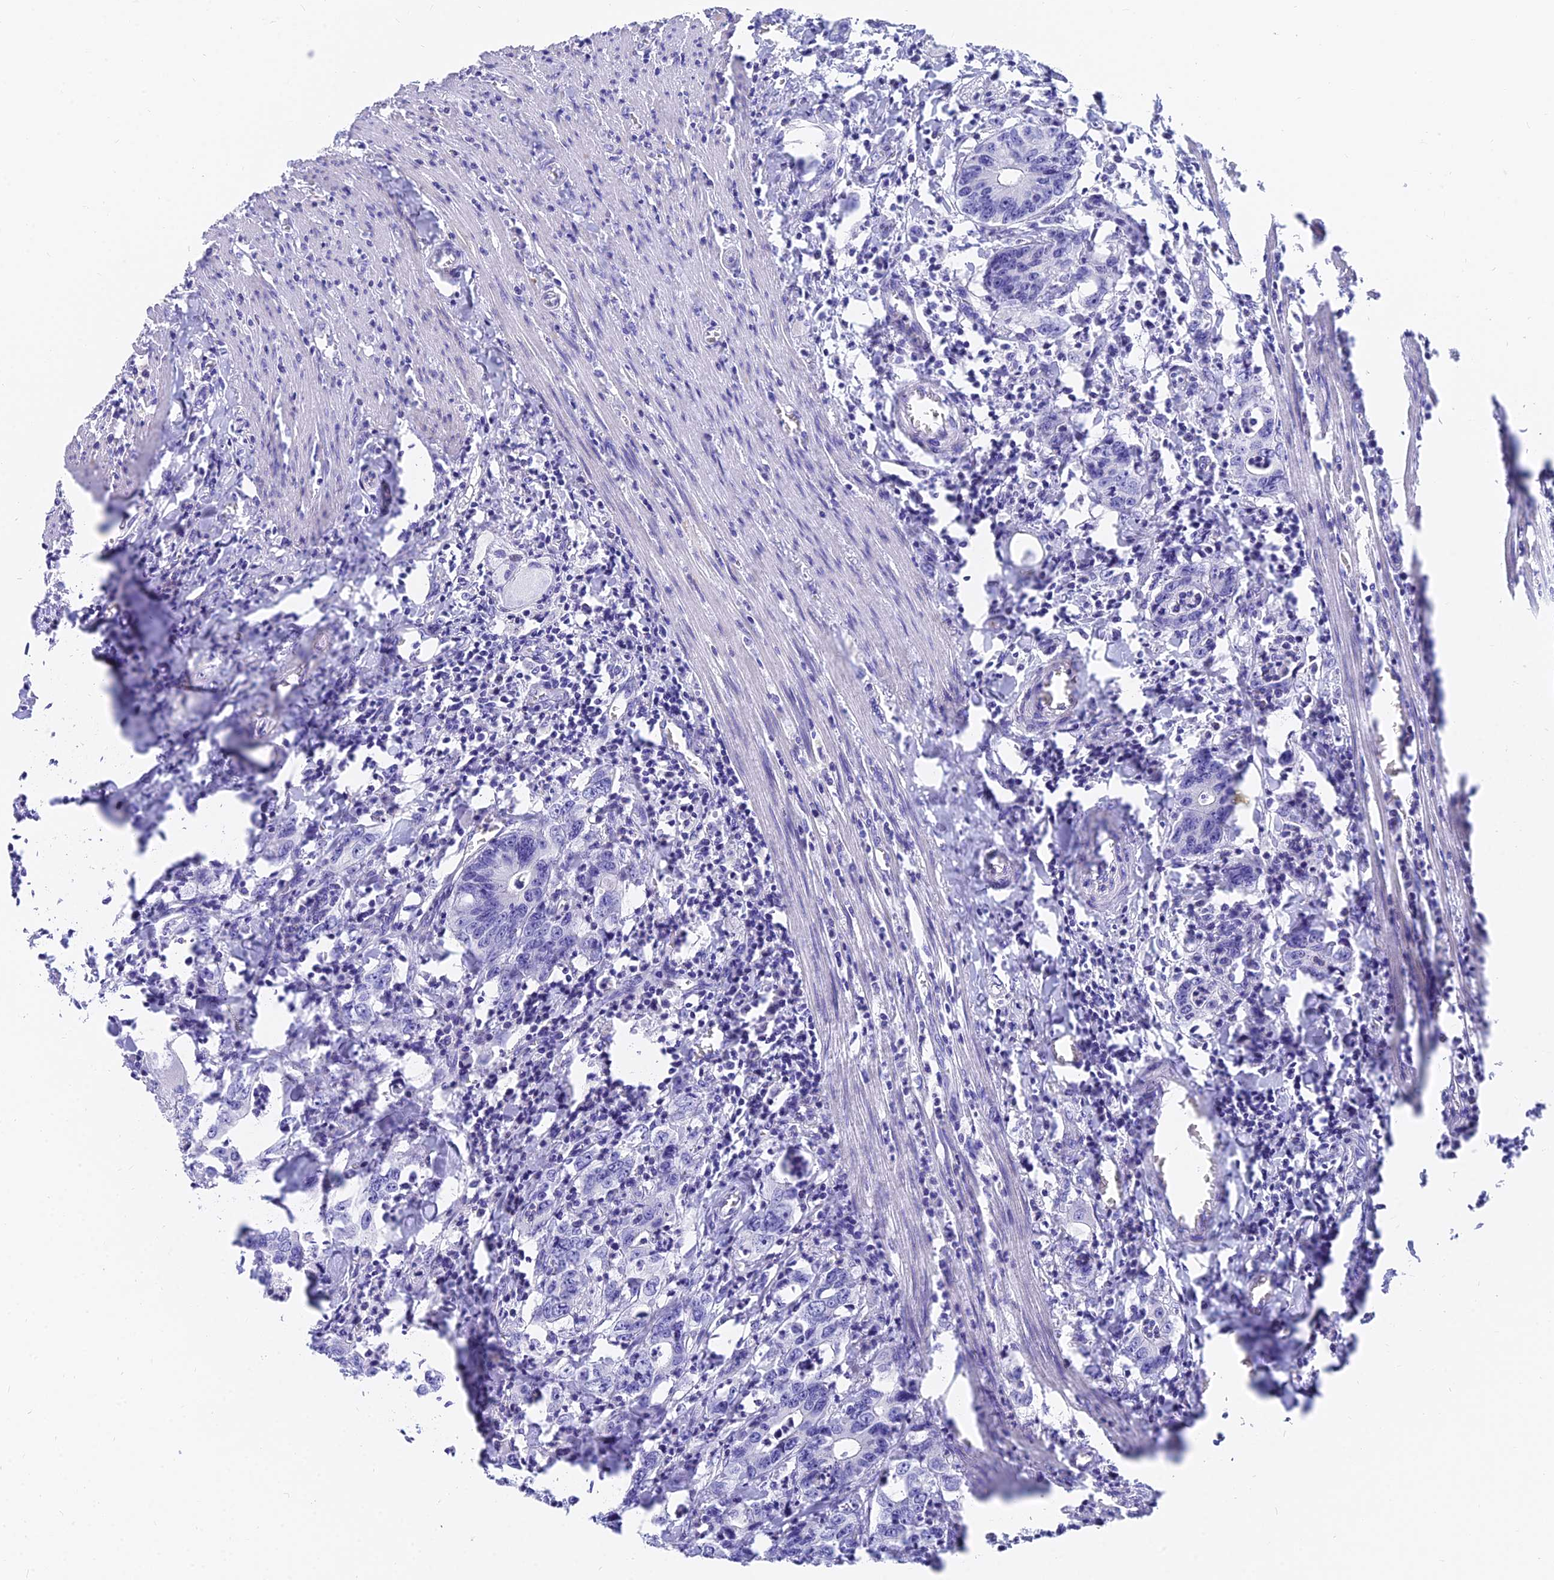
{"staining": {"intensity": "negative", "quantity": "none", "location": "none"}, "tissue": "colorectal cancer", "cell_type": "Tumor cells", "image_type": "cancer", "snomed": [{"axis": "morphology", "description": "Adenocarcinoma, NOS"}, {"axis": "topography", "description": "Colon"}], "caption": "DAB immunohistochemical staining of human colorectal cancer (adenocarcinoma) shows no significant positivity in tumor cells.", "gene": "FAM168B", "patient": {"sex": "female", "age": 75}}